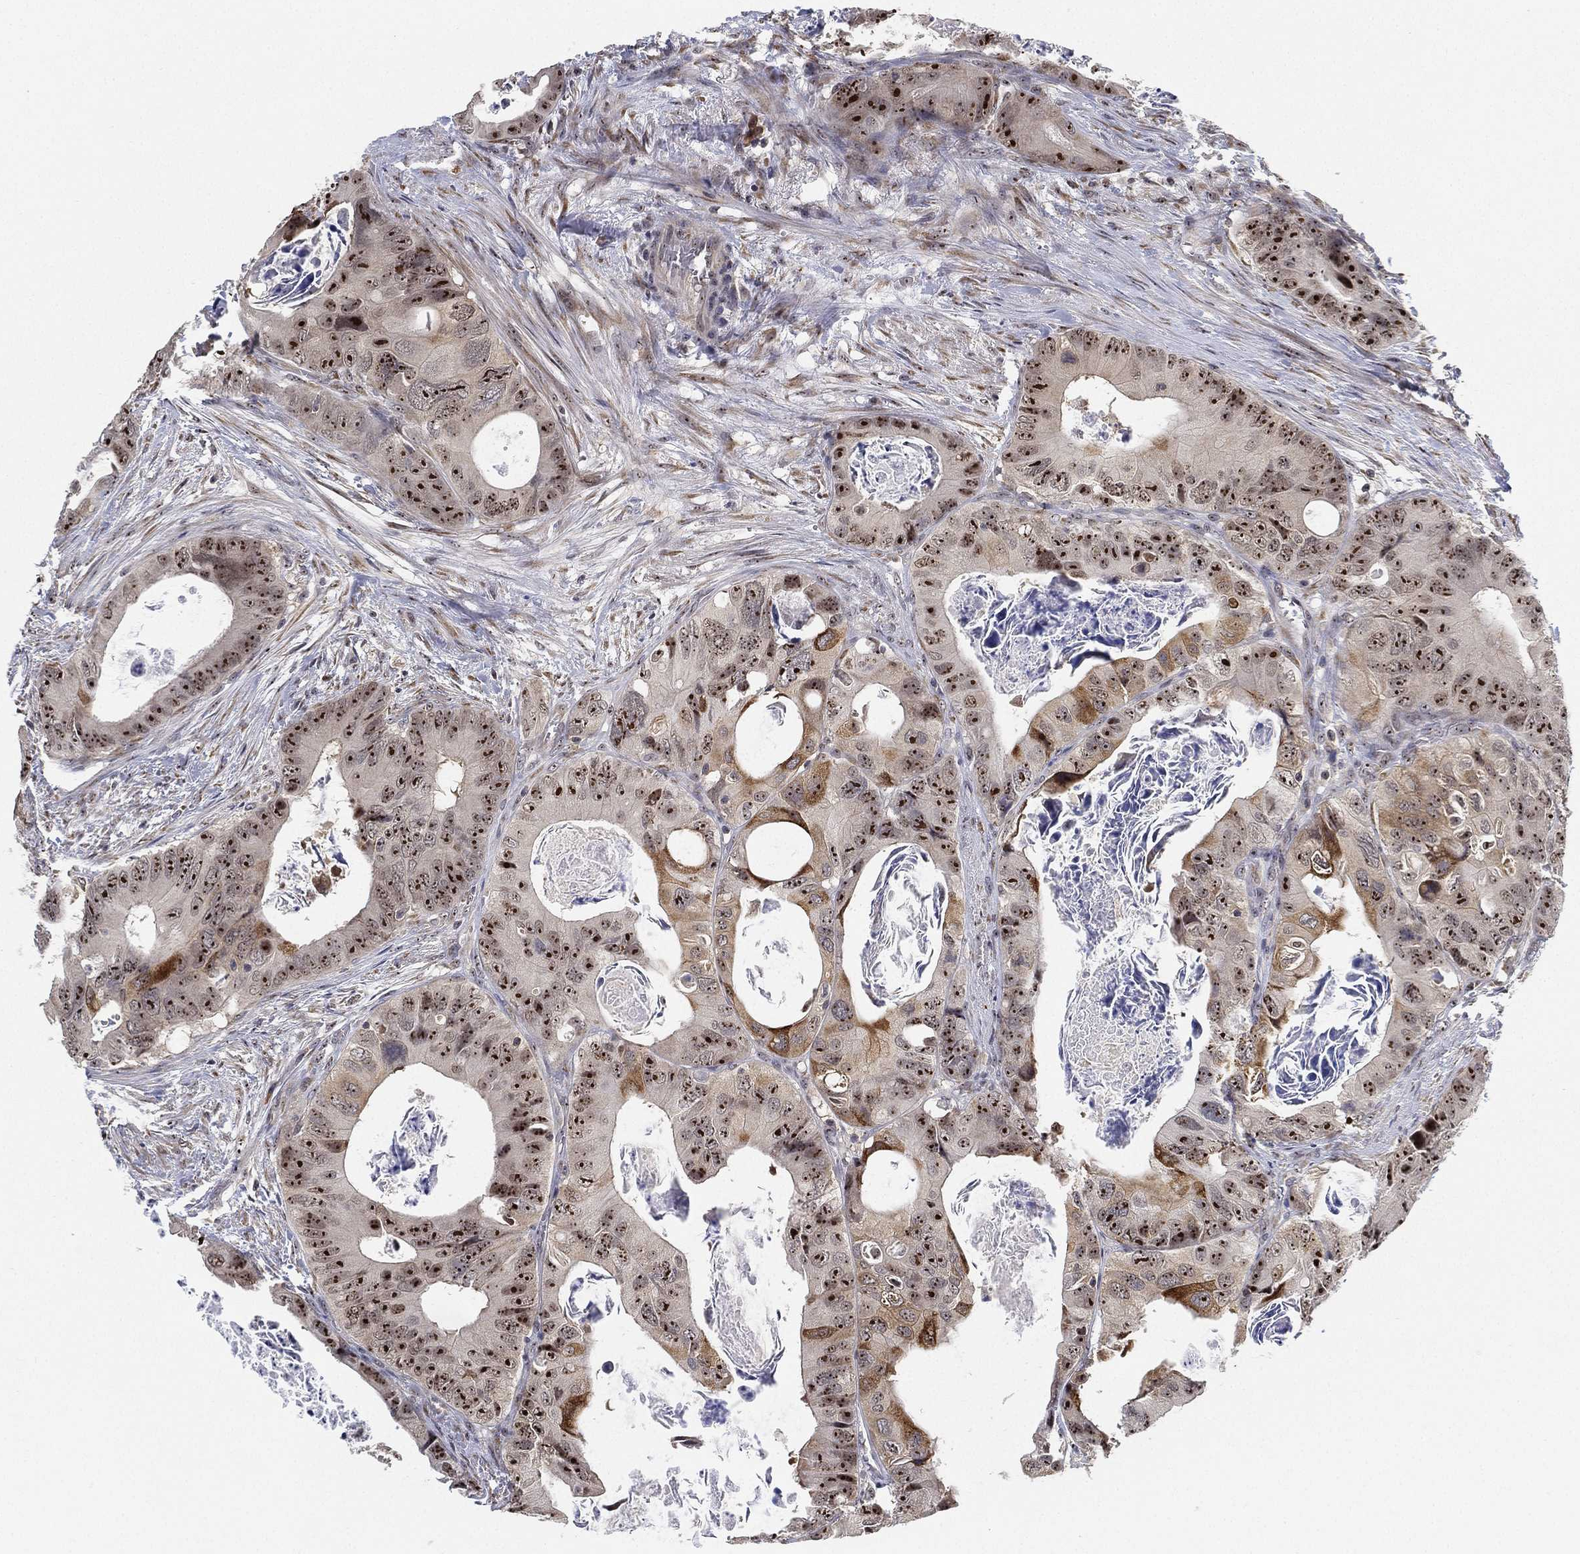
{"staining": {"intensity": "strong", "quantity": ">75%", "location": "cytoplasmic/membranous,nuclear"}, "tissue": "colorectal cancer", "cell_type": "Tumor cells", "image_type": "cancer", "snomed": [{"axis": "morphology", "description": "Adenocarcinoma, NOS"}, {"axis": "topography", "description": "Rectum"}], "caption": "Colorectal adenocarcinoma stained for a protein (brown) shows strong cytoplasmic/membranous and nuclear positive expression in about >75% of tumor cells.", "gene": "PPP1R16B", "patient": {"sex": "male", "age": 64}}